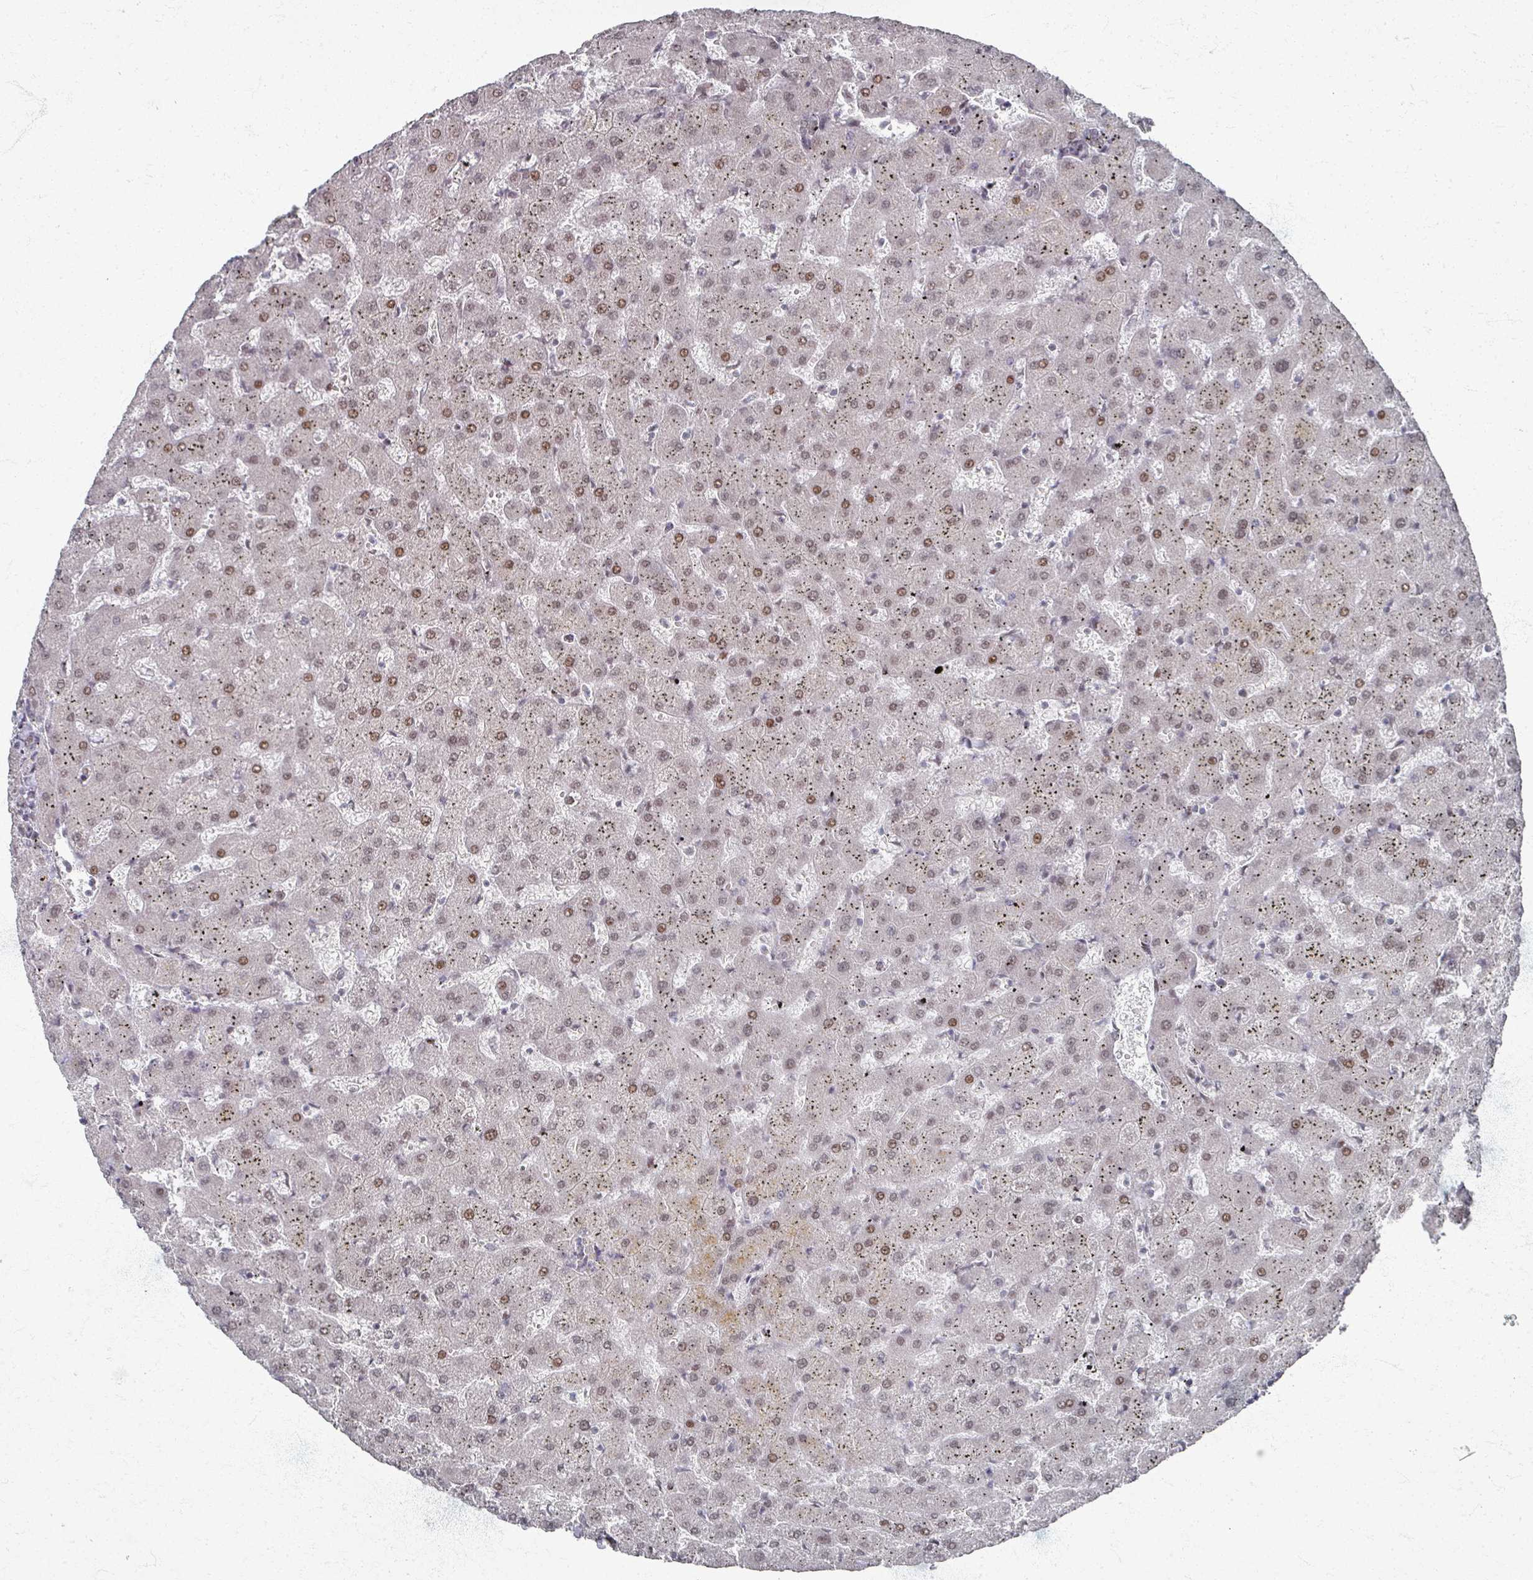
{"staining": {"intensity": "moderate", "quantity": ">75%", "location": "nuclear"}, "tissue": "liver", "cell_type": "Cholangiocytes", "image_type": "normal", "snomed": [{"axis": "morphology", "description": "Normal tissue, NOS"}, {"axis": "topography", "description": "Liver"}], "caption": "Immunohistochemistry (IHC) of normal human liver demonstrates medium levels of moderate nuclear expression in about >75% of cholangiocytes.", "gene": "PSKH1", "patient": {"sex": "female", "age": 63}}